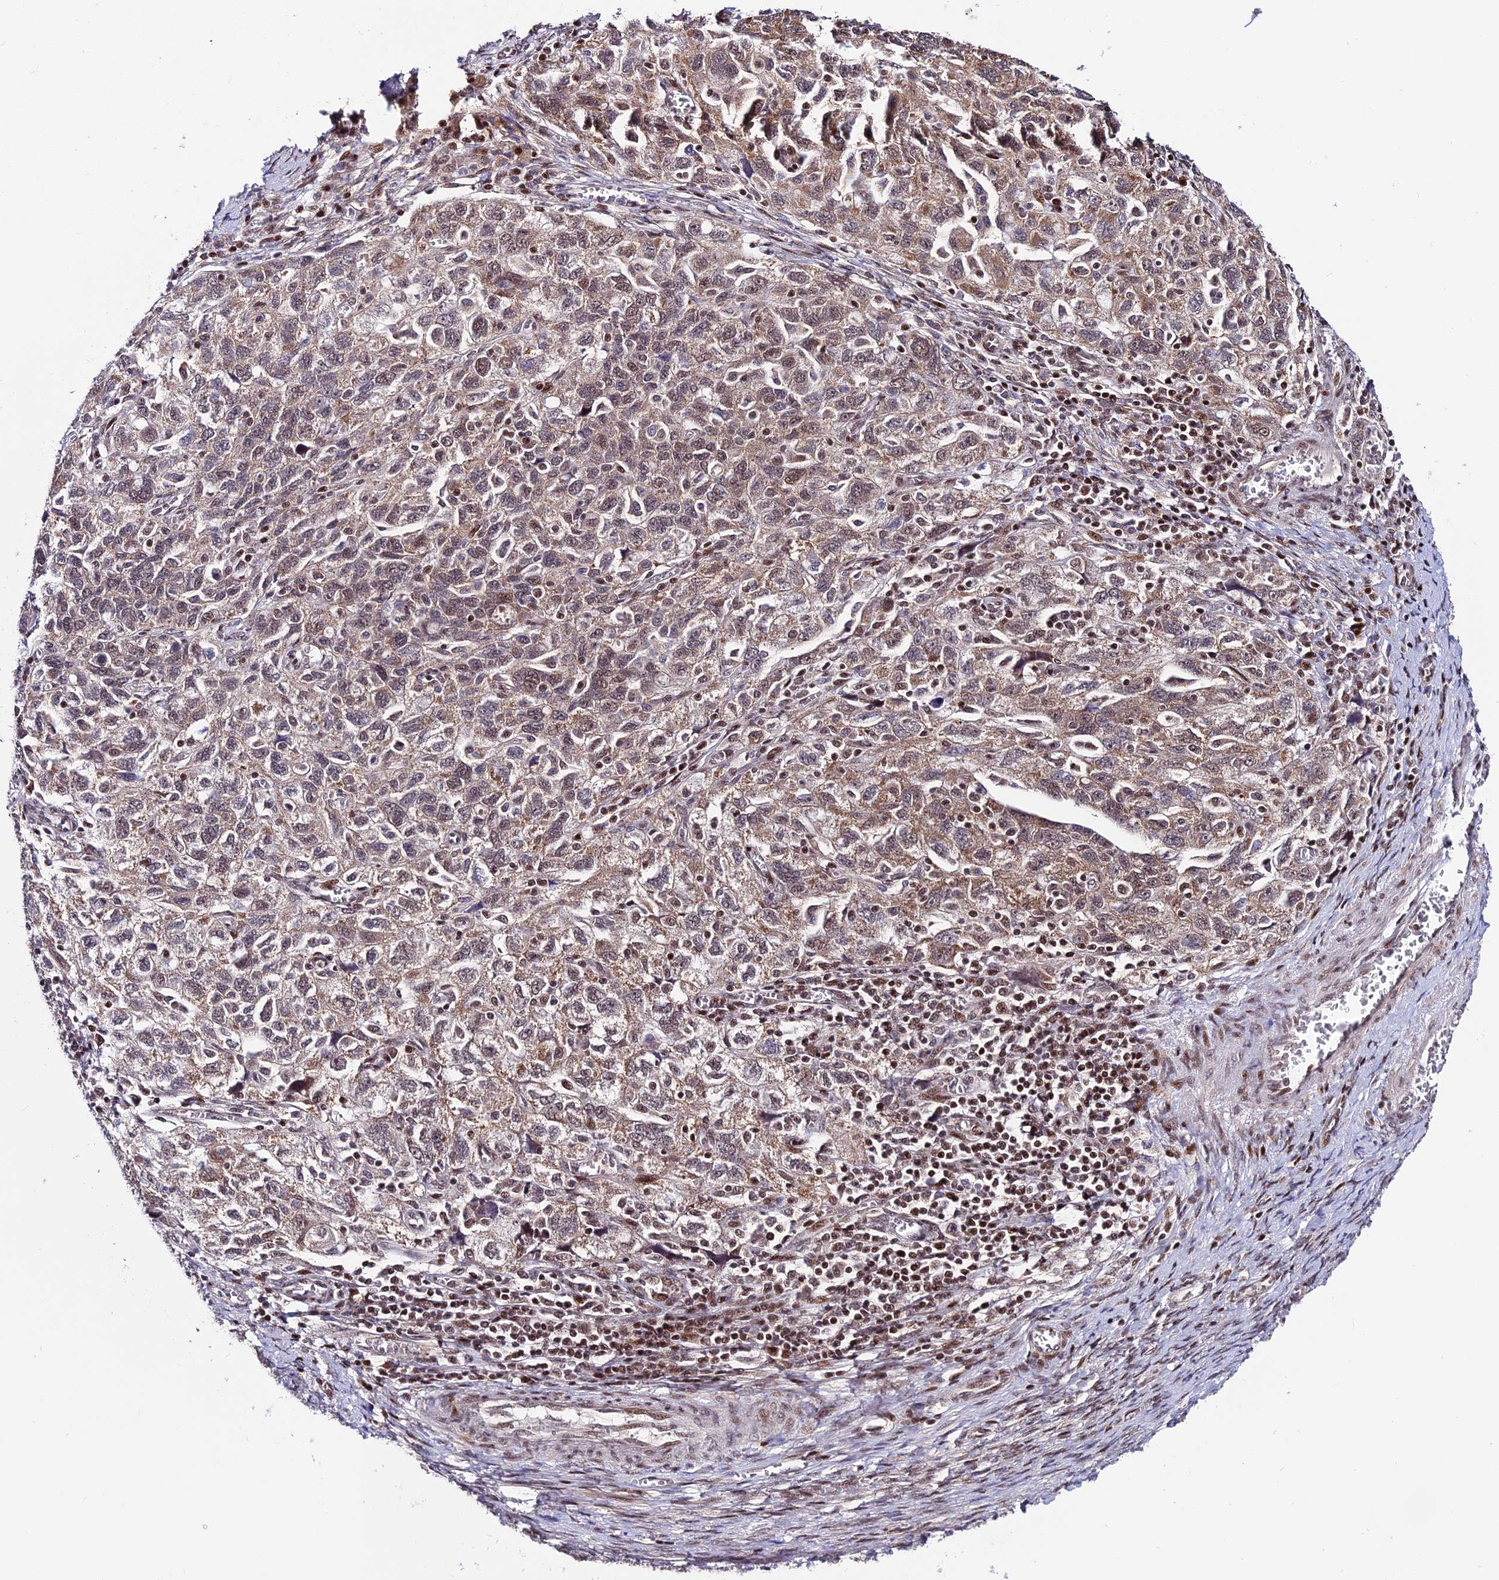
{"staining": {"intensity": "moderate", "quantity": ">75%", "location": "nuclear"}, "tissue": "ovarian cancer", "cell_type": "Tumor cells", "image_type": "cancer", "snomed": [{"axis": "morphology", "description": "Carcinoma, NOS"}, {"axis": "morphology", "description": "Cystadenocarcinoma, serous, NOS"}, {"axis": "topography", "description": "Ovary"}], "caption": "Approximately >75% of tumor cells in human carcinoma (ovarian) show moderate nuclear protein staining as visualized by brown immunohistochemical staining.", "gene": "CIB3", "patient": {"sex": "female", "age": 69}}